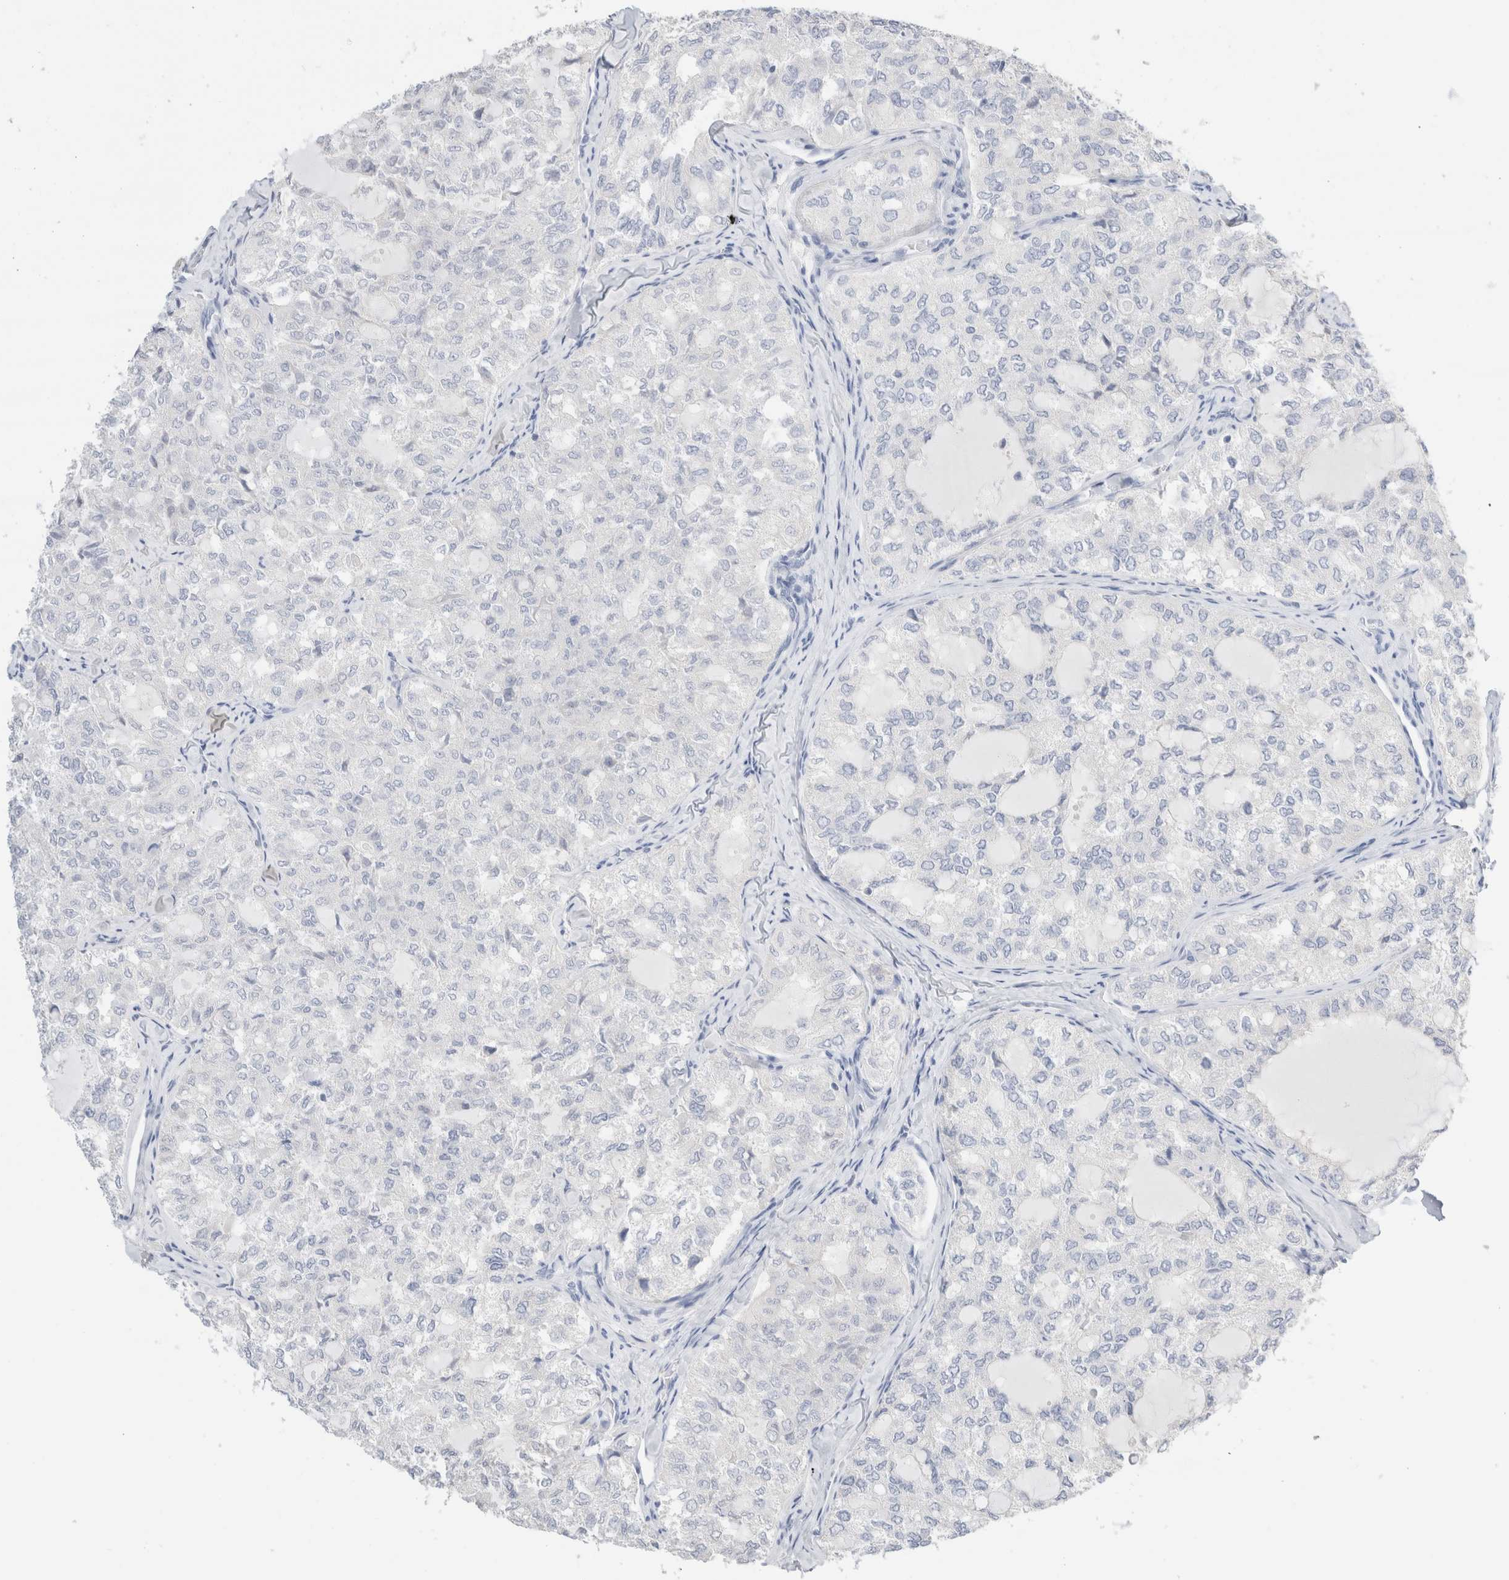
{"staining": {"intensity": "negative", "quantity": "none", "location": "none"}, "tissue": "thyroid cancer", "cell_type": "Tumor cells", "image_type": "cancer", "snomed": [{"axis": "morphology", "description": "Follicular adenoma carcinoma, NOS"}, {"axis": "topography", "description": "Thyroid gland"}], "caption": "Tumor cells are negative for protein expression in human thyroid cancer (follicular adenoma carcinoma). The staining is performed using DAB brown chromogen with nuclei counter-stained in using hematoxylin.", "gene": "ADAM30", "patient": {"sex": "male", "age": 75}}